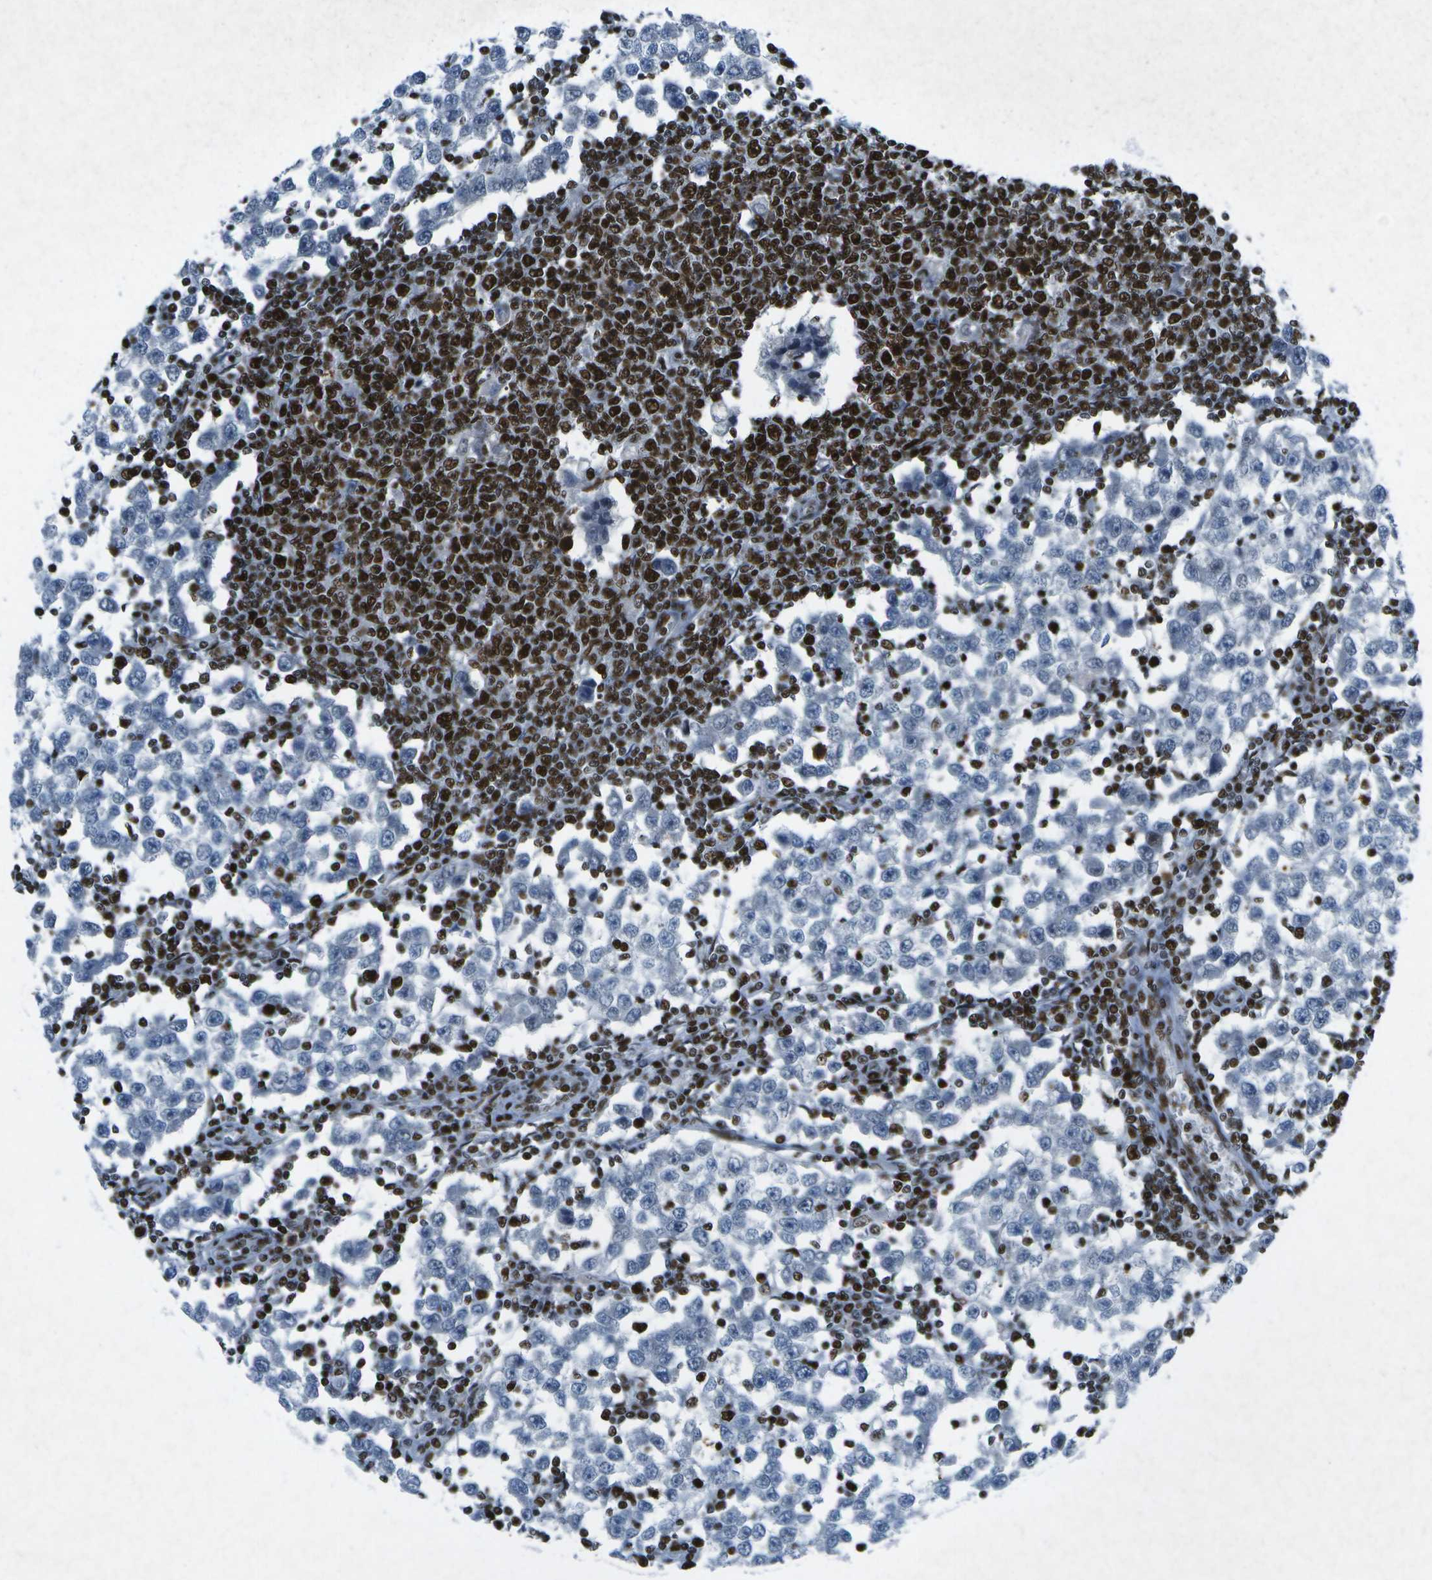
{"staining": {"intensity": "negative", "quantity": "none", "location": "none"}, "tissue": "testis cancer", "cell_type": "Tumor cells", "image_type": "cancer", "snomed": [{"axis": "morphology", "description": "Seminoma, NOS"}, {"axis": "topography", "description": "Testis"}], "caption": "A micrograph of seminoma (testis) stained for a protein reveals no brown staining in tumor cells.", "gene": "MTA2", "patient": {"sex": "male", "age": 65}}